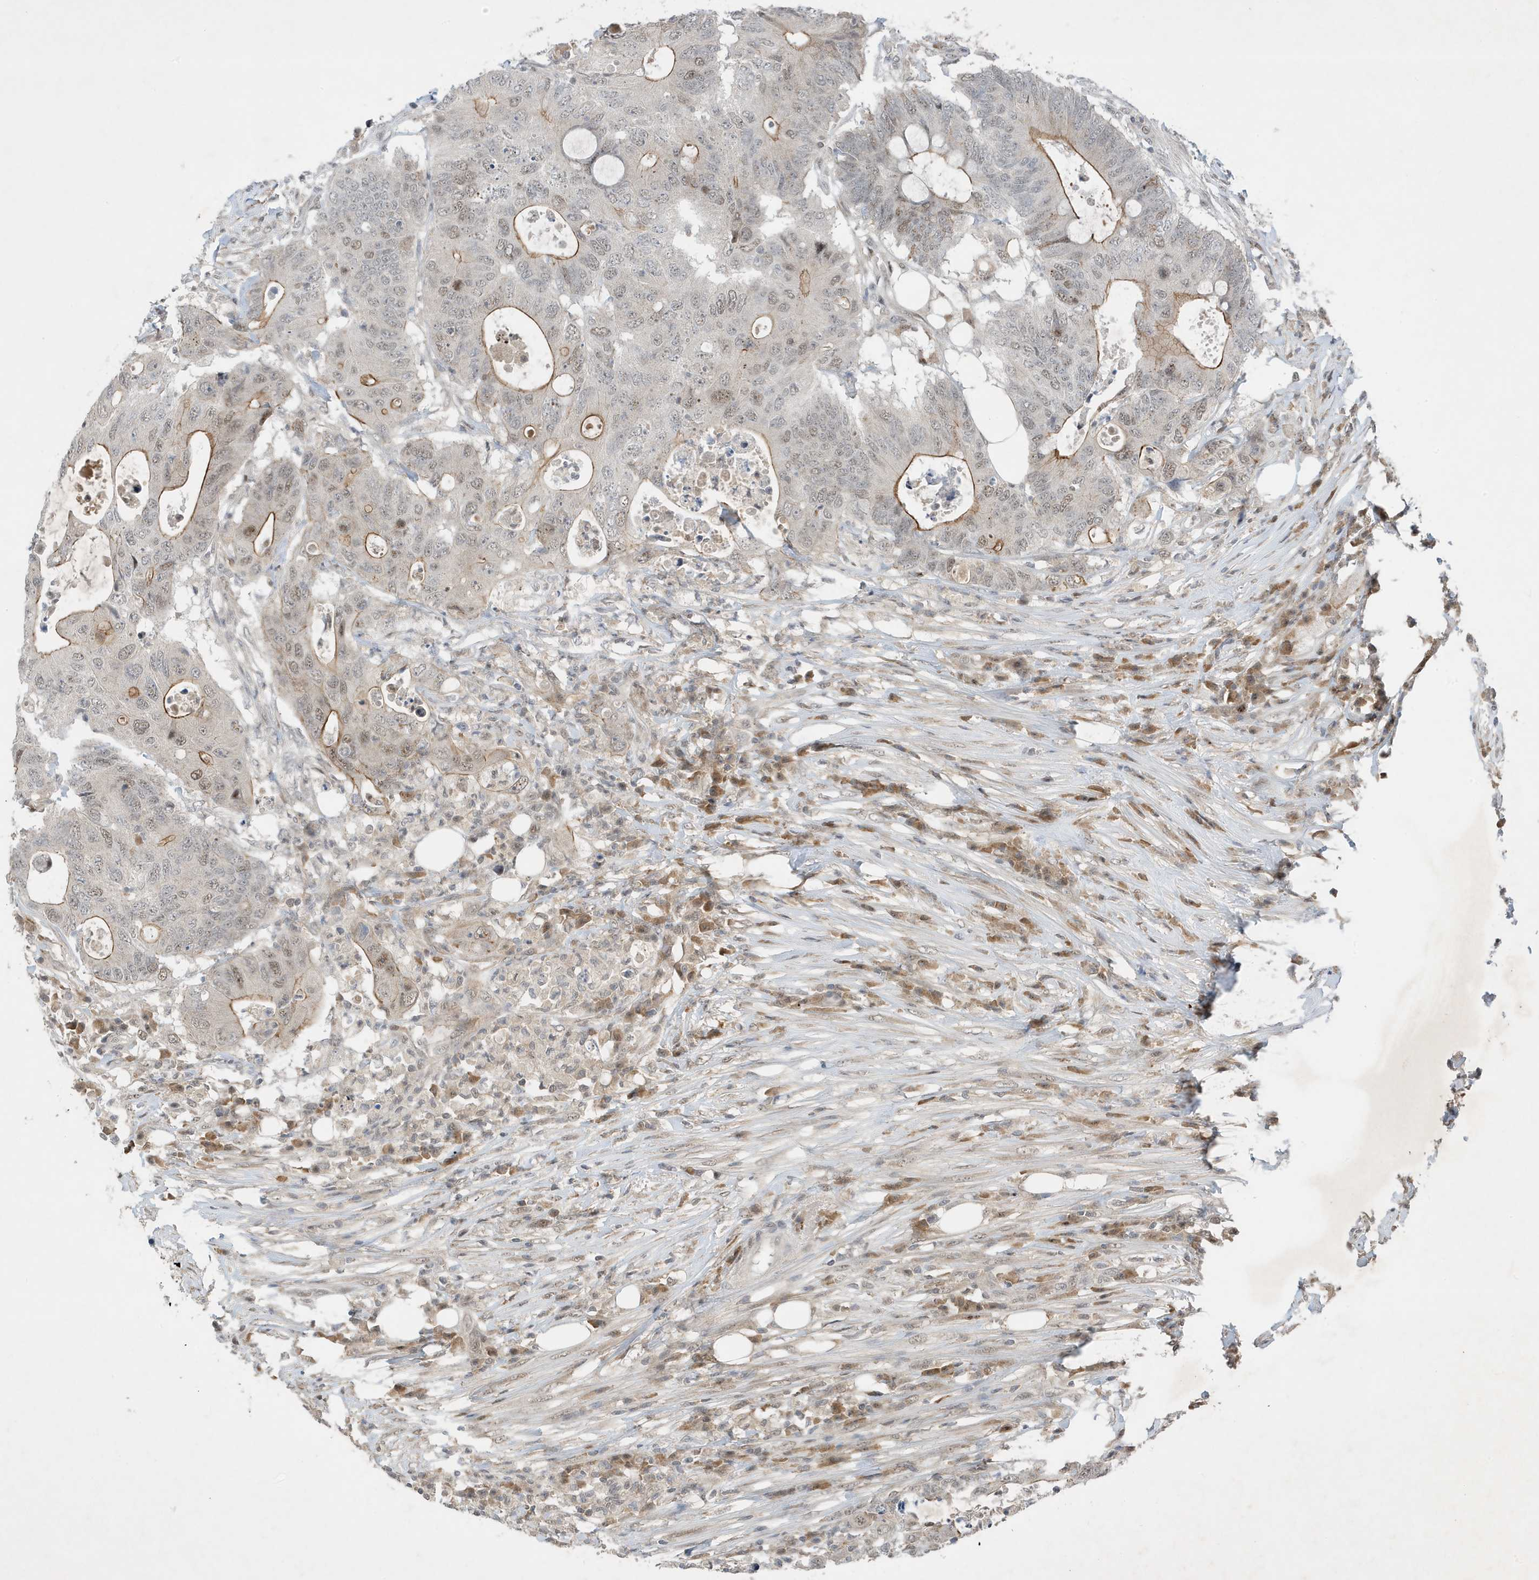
{"staining": {"intensity": "moderate", "quantity": "<25%", "location": "cytoplasmic/membranous"}, "tissue": "colorectal cancer", "cell_type": "Tumor cells", "image_type": "cancer", "snomed": [{"axis": "morphology", "description": "Adenocarcinoma, NOS"}, {"axis": "topography", "description": "Colon"}], "caption": "Colorectal cancer stained with a brown dye displays moderate cytoplasmic/membranous positive expression in about <25% of tumor cells.", "gene": "MAST3", "patient": {"sex": "male", "age": 71}}